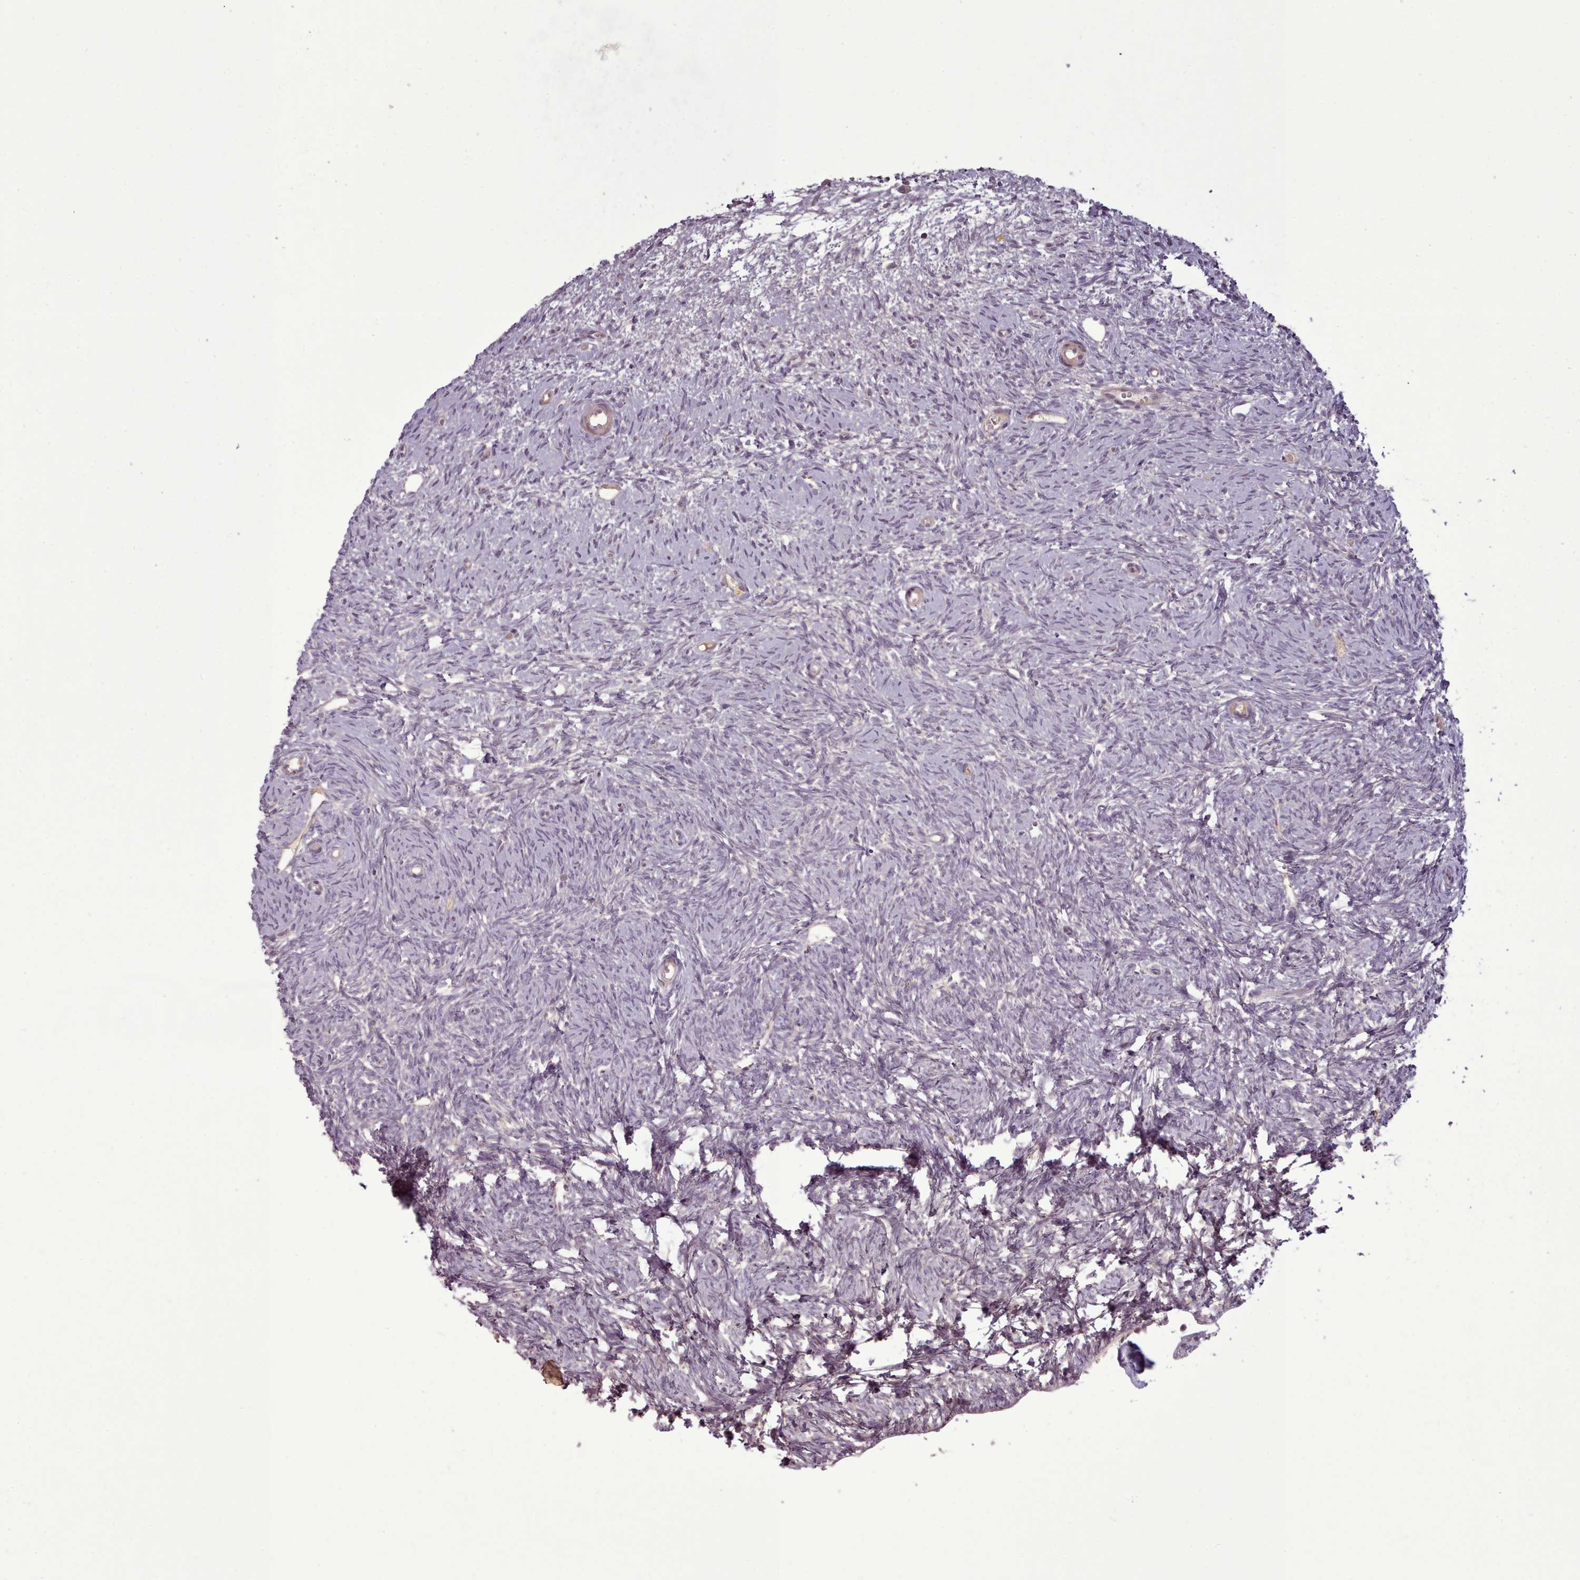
{"staining": {"intensity": "negative", "quantity": "none", "location": "none"}, "tissue": "ovary", "cell_type": "Follicle cells", "image_type": "normal", "snomed": [{"axis": "morphology", "description": "Normal tissue, NOS"}, {"axis": "topography", "description": "Ovary"}], "caption": "The micrograph reveals no staining of follicle cells in benign ovary. (DAB immunohistochemistry (IHC) with hematoxylin counter stain).", "gene": "LEFTY1", "patient": {"sex": "female", "age": 51}}